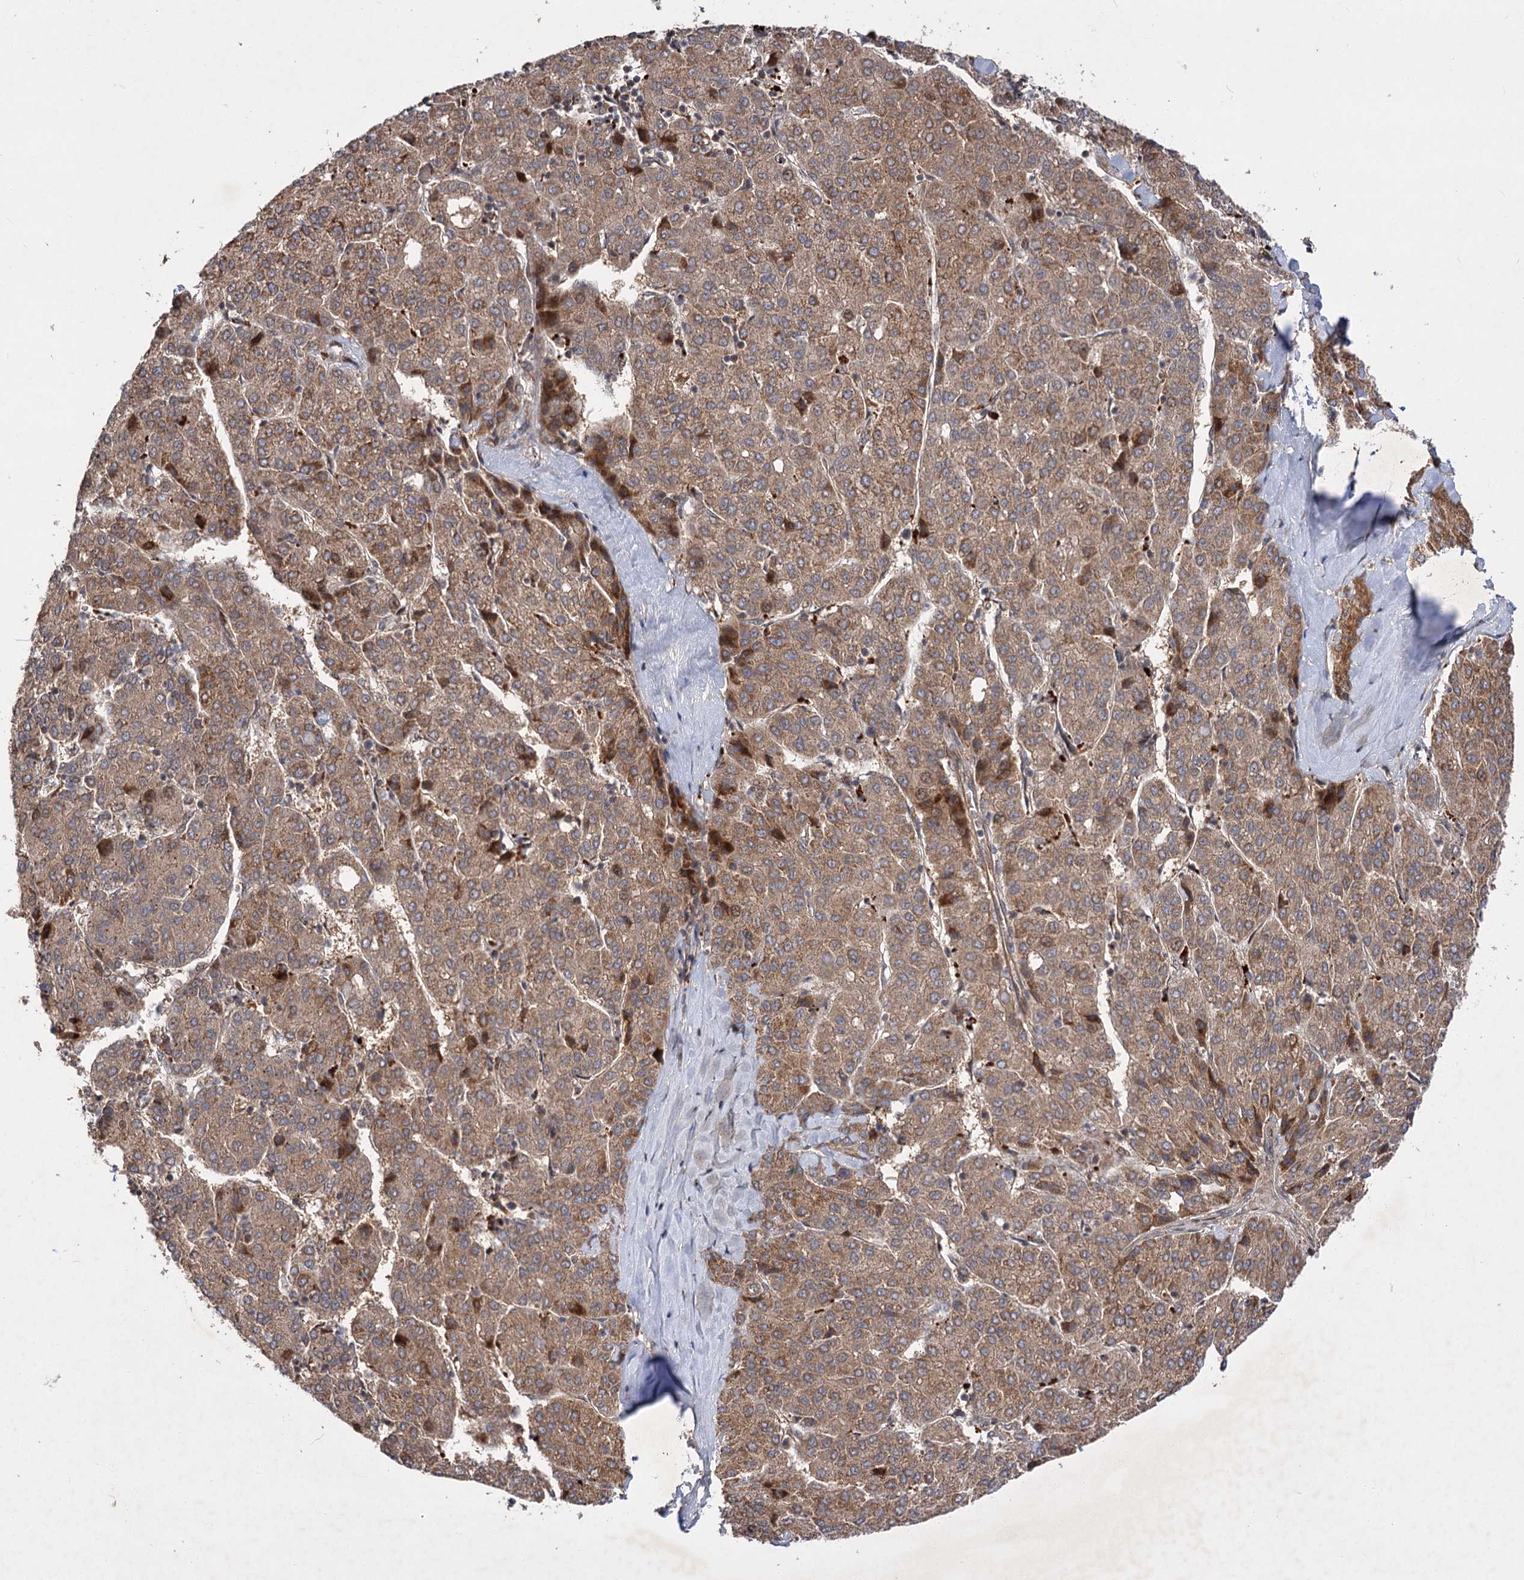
{"staining": {"intensity": "moderate", "quantity": ">75%", "location": "cytoplasmic/membranous"}, "tissue": "liver cancer", "cell_type": "Tumor cells", "image_type": "cancer", "snomed": [{"axis": "morphology", "description": "Carcinoma, Hepatocellular, NOS"}, {"axis": "topography", "description": "Liver"}], "caption": "A brown stain shows moderate cytoplasmic/membranous positivity of a protein in hepatocellular carcinoma (liver) tumor cells.", "gene": "FBXW8", "patient": {"sex": "male", "age": 65}}